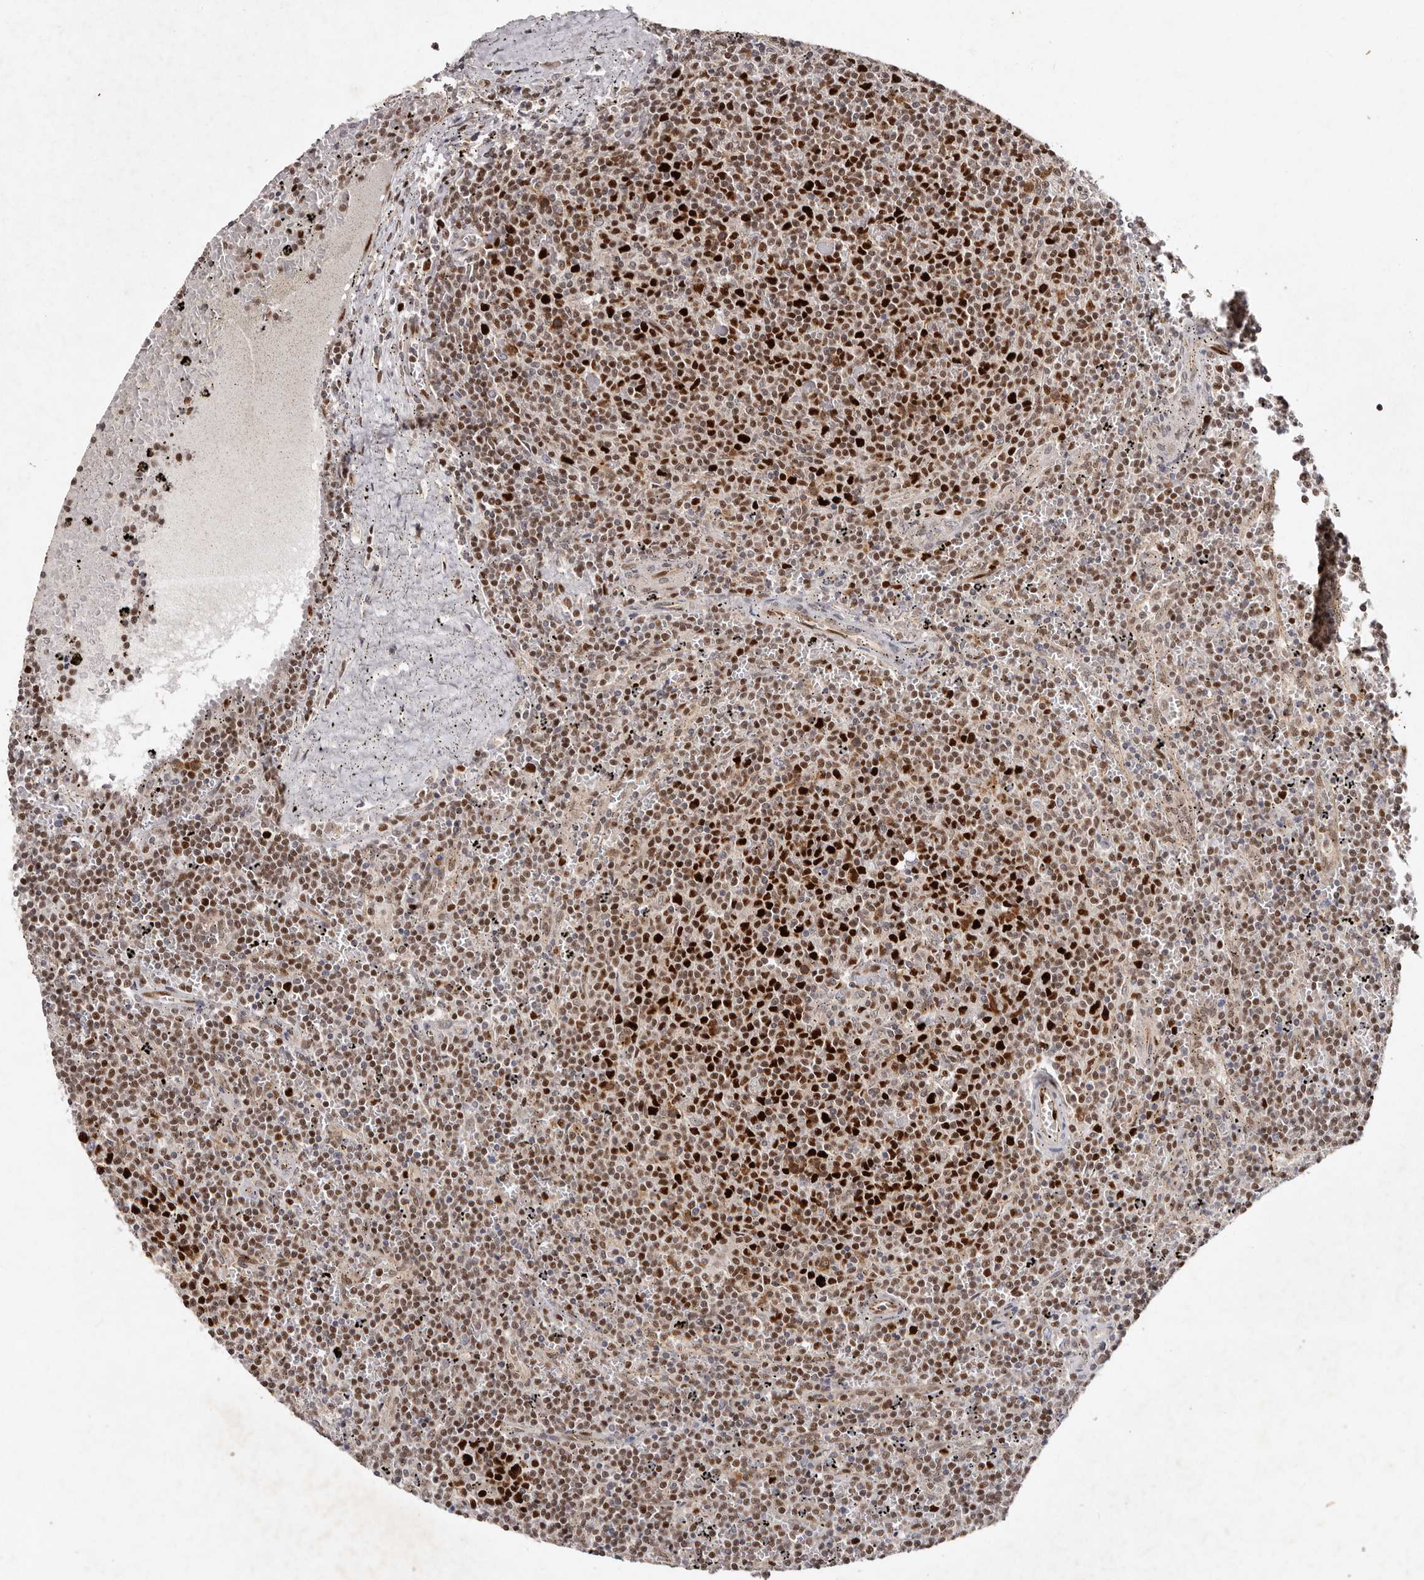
{"staining": {"intensity": "strong", "quantity": "25%-75%", "location": "nuclear"}, "tissue": "lymphoma", "cell_type": "Tumor cells", "image_type": "cancer", "snomed": [{"axis": "morphology", "description": "Malignant lymphoma, non-Hodgkin's type, Low grade"}, {"axis": "topography", "description": "Spleen"}], "caption": "An image of low-grade malignant lymphoma, non-Hodgkin's type stained for a protein displays strong nuclear brown staining in tumor cells.", "gene": "KLF7", "patient": {"sex": "female", "age": 50}}